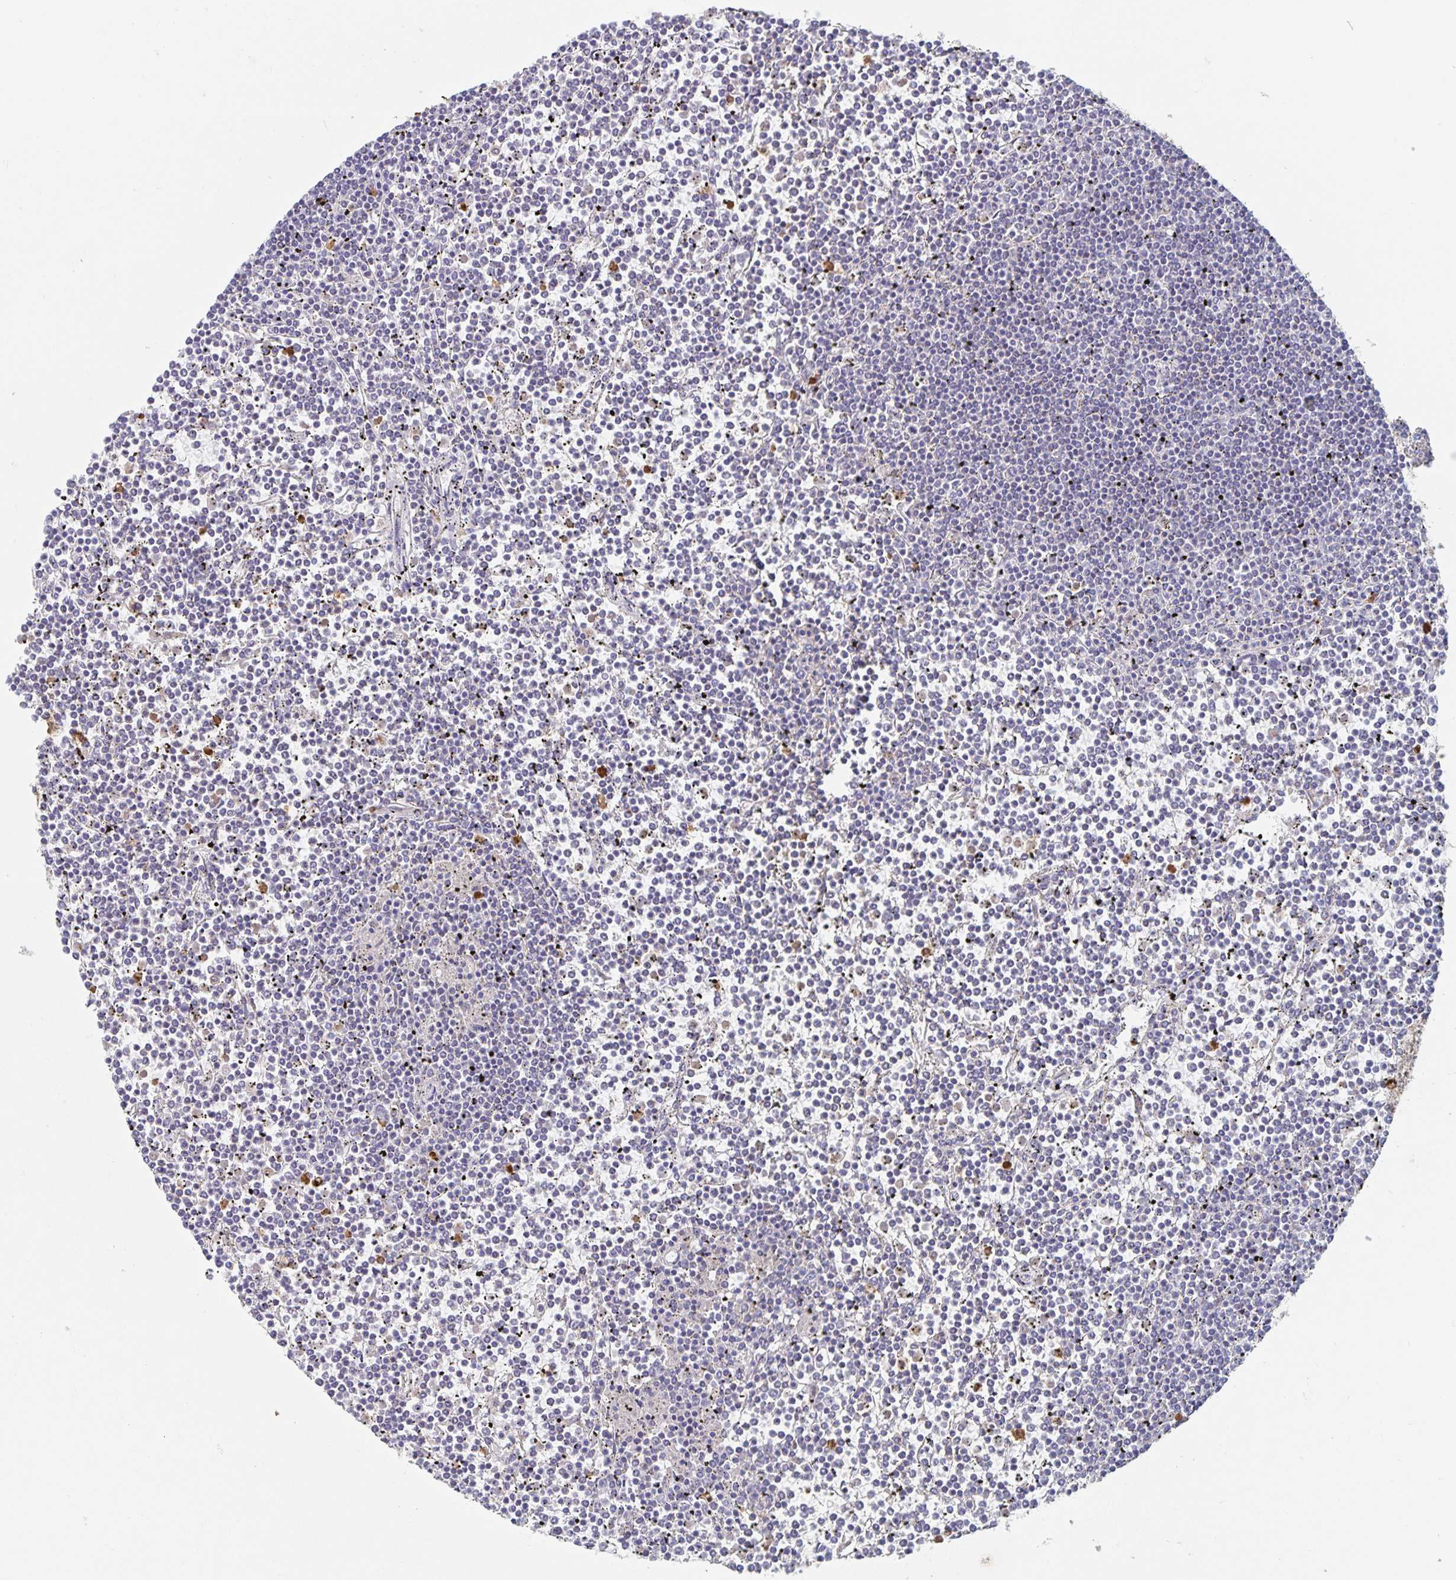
{"staining": {"intensity": "negative", "quantity": "none", "location": "none"}, "tissue": "lymphoma", "cell_type": "Tumor cells", "image_type": "cancer", "snomed": [{"axis": "morphology", "description": "Malignant lymphoma, non-Hodgkin's type, Low grade"}, {"axis": "topography", "description": "Spleen"}], "caption": "Lymphoma was stained to show a protein in brown. There is no significant expression in tumor cells. (Brightfield microscopy of DAB (3,3'-diaminobenzidine) IHC at high magnification).", "gene": "CDC42BPG", "patient": {"sex": "female", "age": 19}}